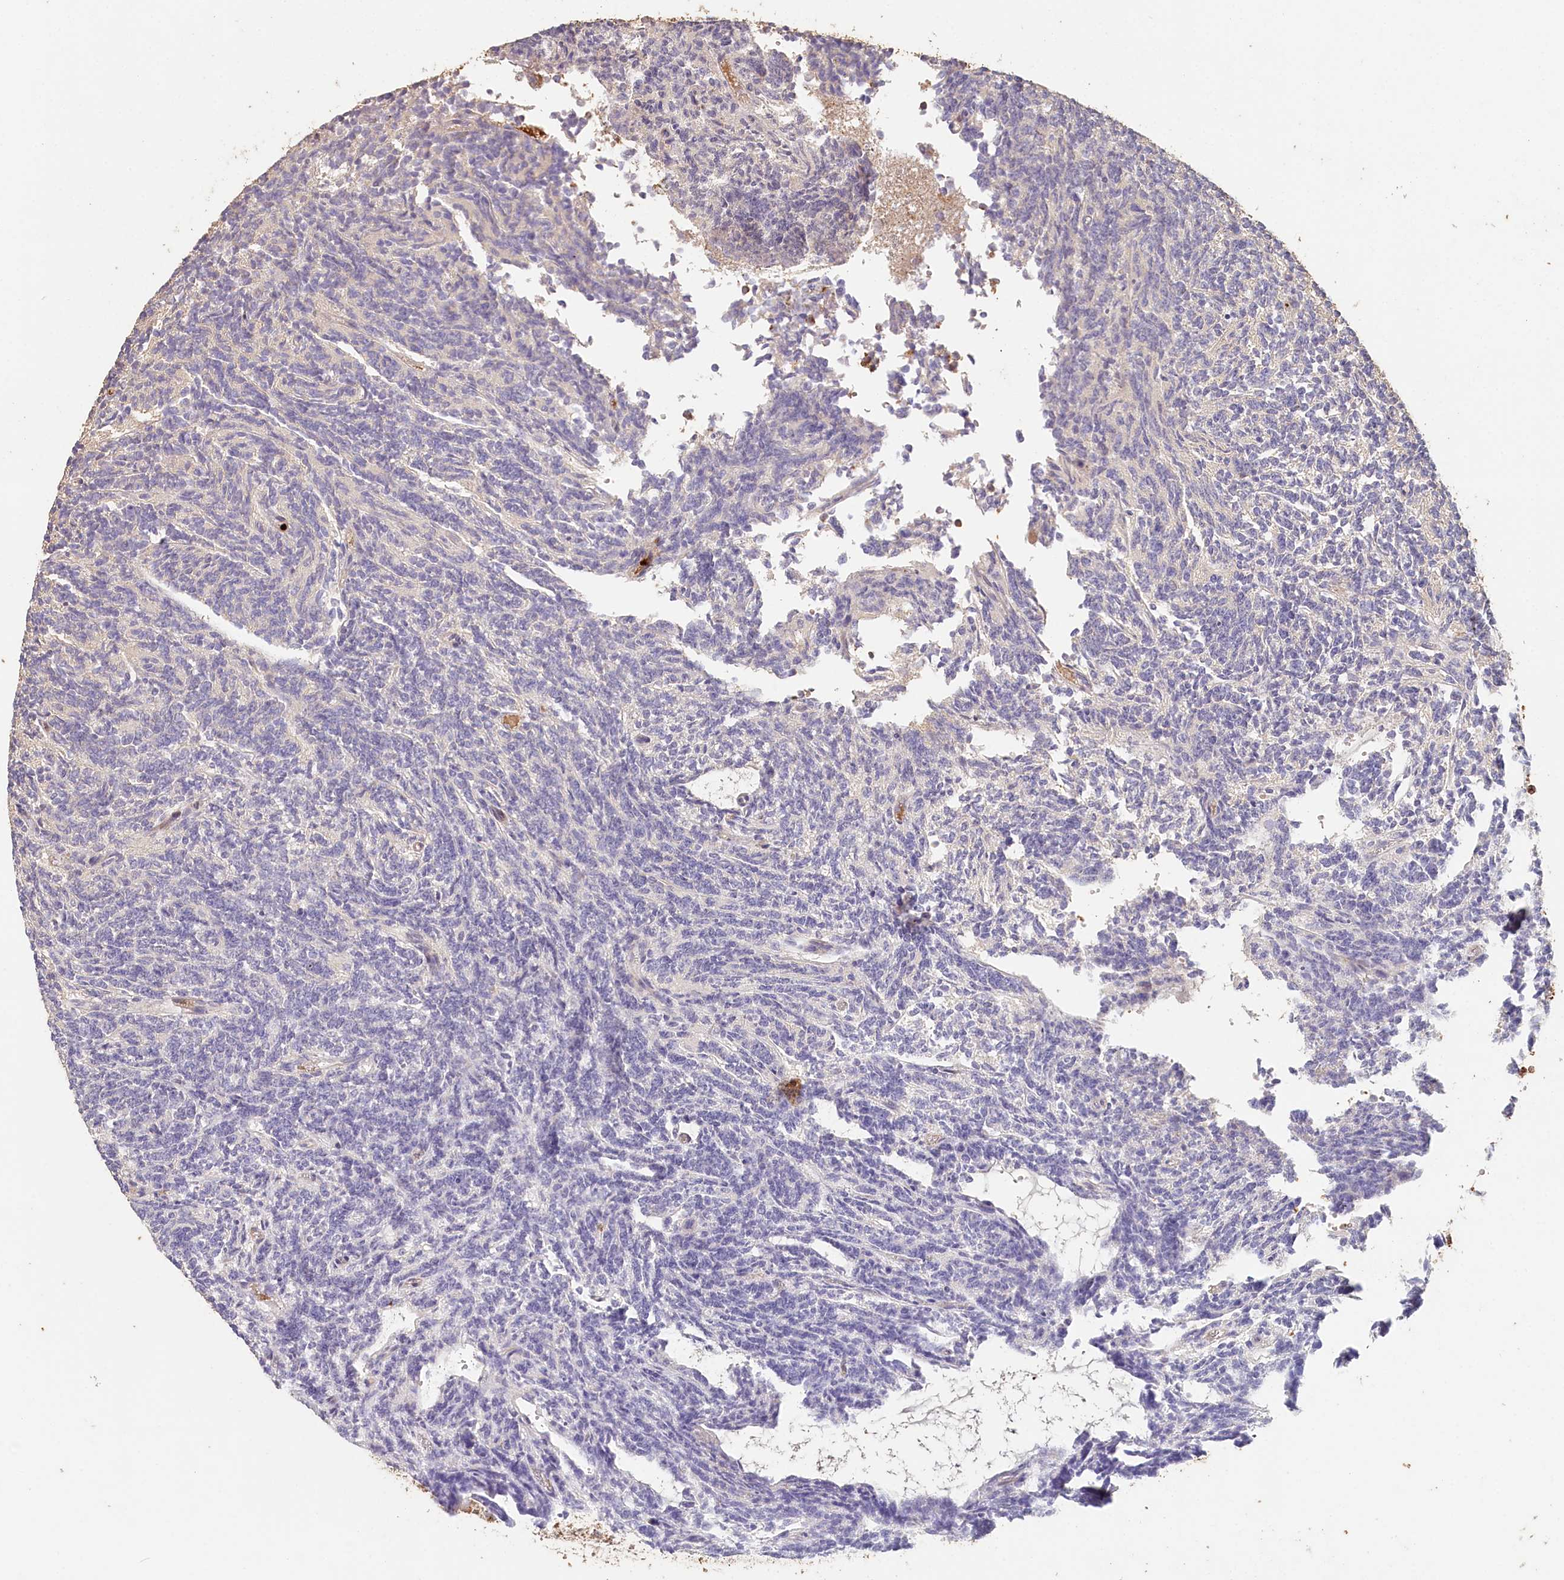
{"staining": {"intensity": "negative", "quantity": "none", "location": "none"}, "tissue": "glioma", "cell_type": "Tumor cells", "image_type": "cancer", "snomed": [{"axis": "morphology", "description": "Glioma, malignant, Low grade"}, {"axis": "topography", "description": "Brain"}], "caption": "Immunohistochemistry of low-grade glioma (malignant) reveals no expression in tumor cells.", "gene": "HAL", "patient": {"sex": "female", "age": 1}}